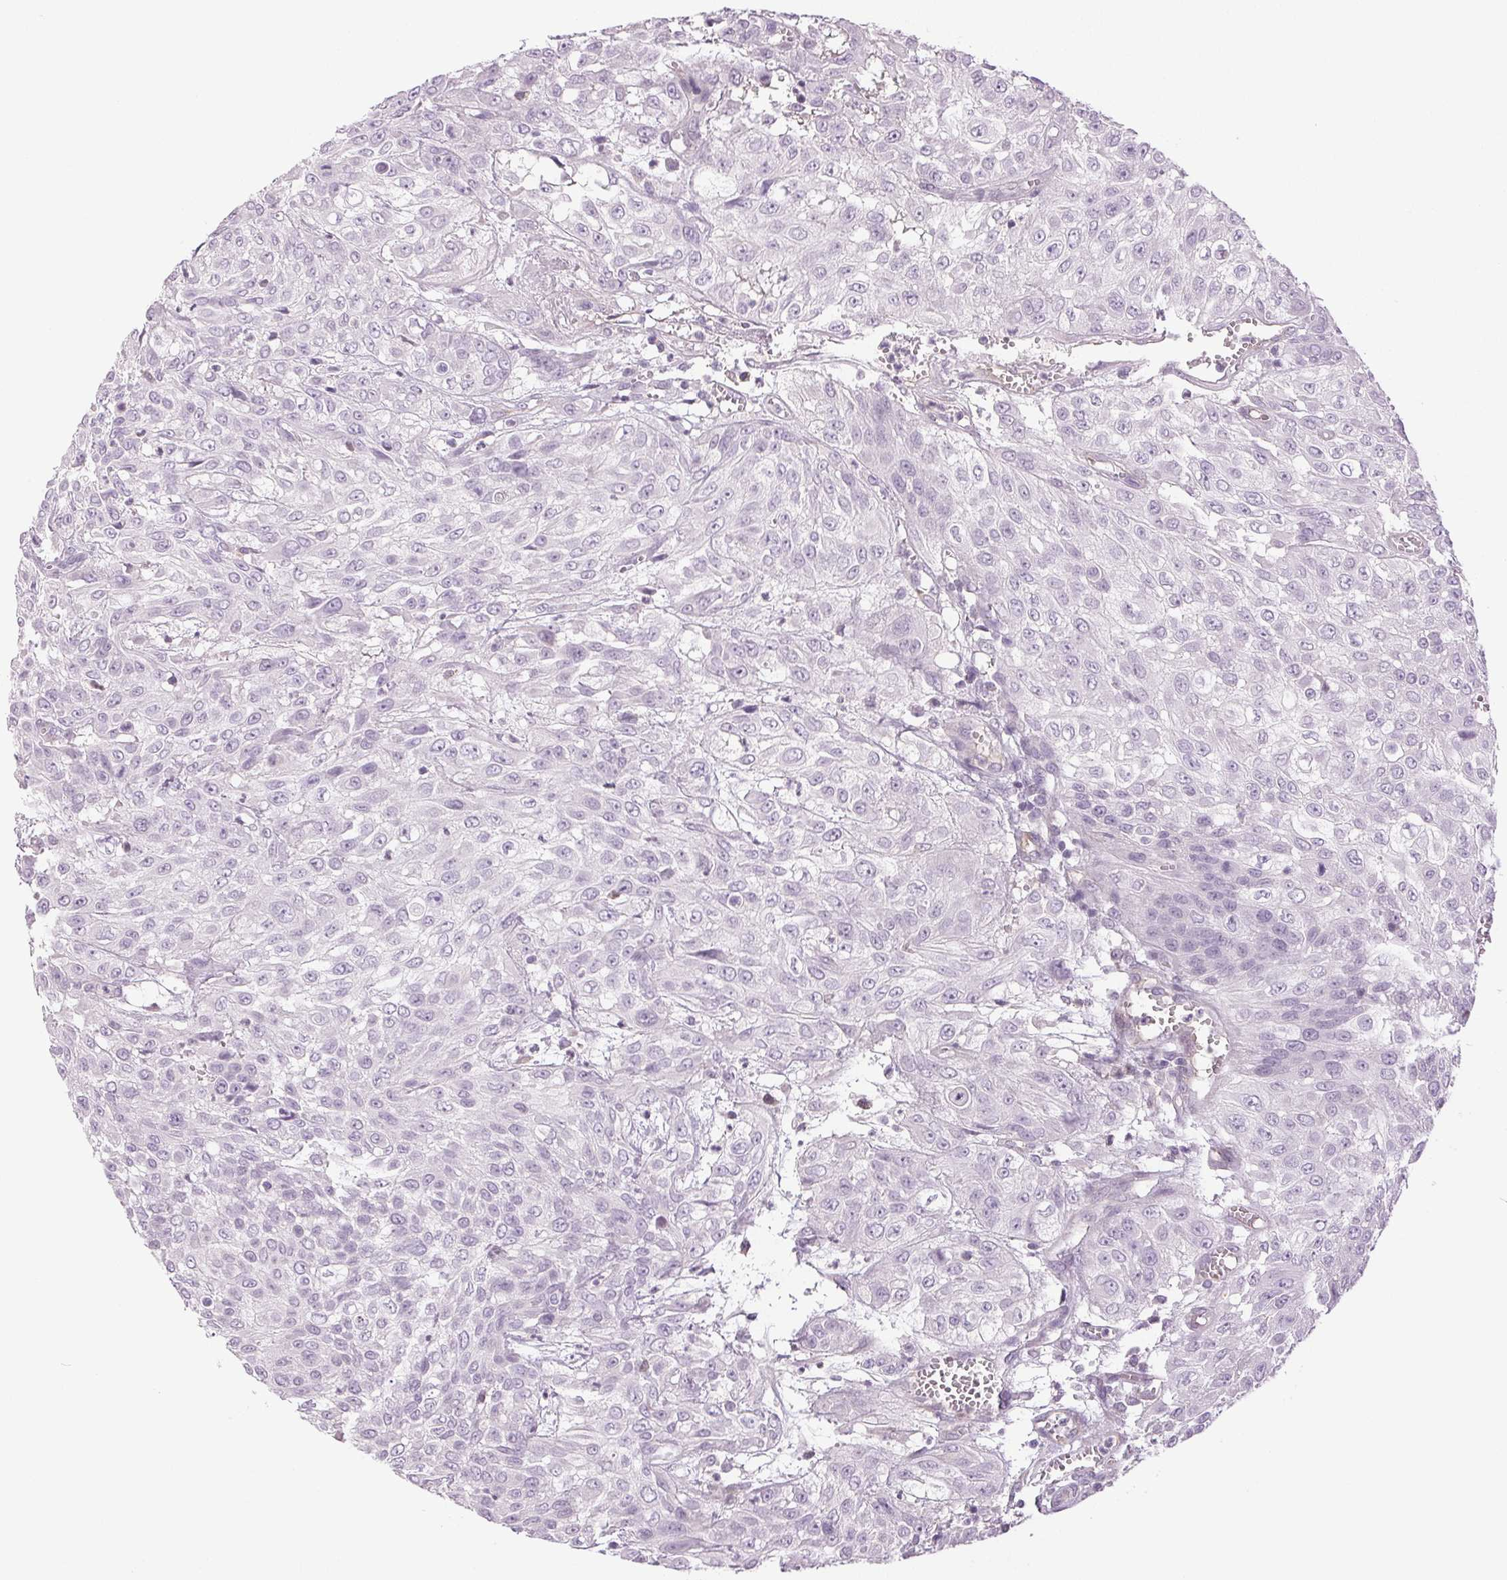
{"staining": {"intensity": "negative", "quantity": "none", "location": "none"}, "tissue": "urothelial cancer", "cell_type": "Tumor cells", "image_type": "cancer", "snomed": [{"axis": "morphology", "description": "Urothelial carcinoma, High grade"}, {"axis": "topography", "description": "Urinary bladder"}], "caption": "Urothelial carcinoma (high-grade) stained for a protein using immunohistochemistry demonstrates no expression tumor cells.", "gene": "DNAJC6", "patient": {"sex": "male", "age": 57}}